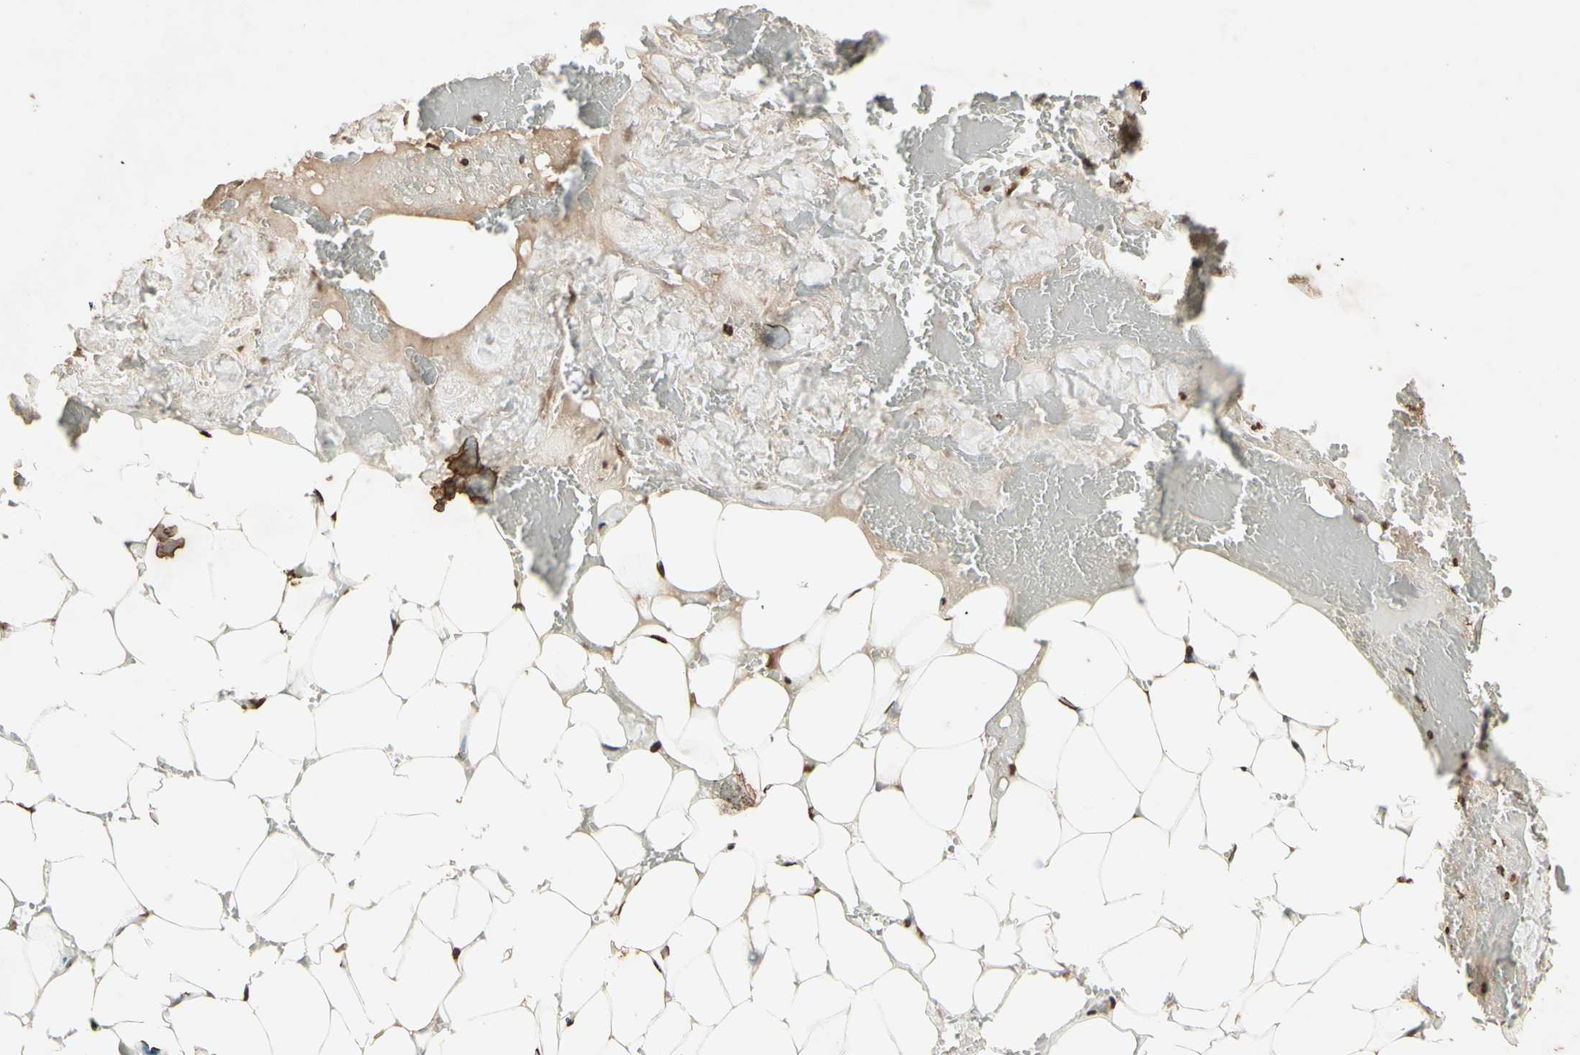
{"staining": {"intensity": "moderate", "quantity": ">75%", "location": "nuclear"}, "tissue": "adipose tissue", "cell_type": "Adipocytes", "image_type": "normal", "snomed": [{"axis": "morphology", "description": "Normal tissue, NOS"}, {"axis": "topography", "description": "Peripheral nerve tissue"}], "caption": "Immunohistochemistry (DAB) staining of normal human adipose tissue reveals moderate nuclear protein expression in approximately >75% of adipocytes.", "gene": "TOP1", "patient": {"sex": "male", "age": 70}}